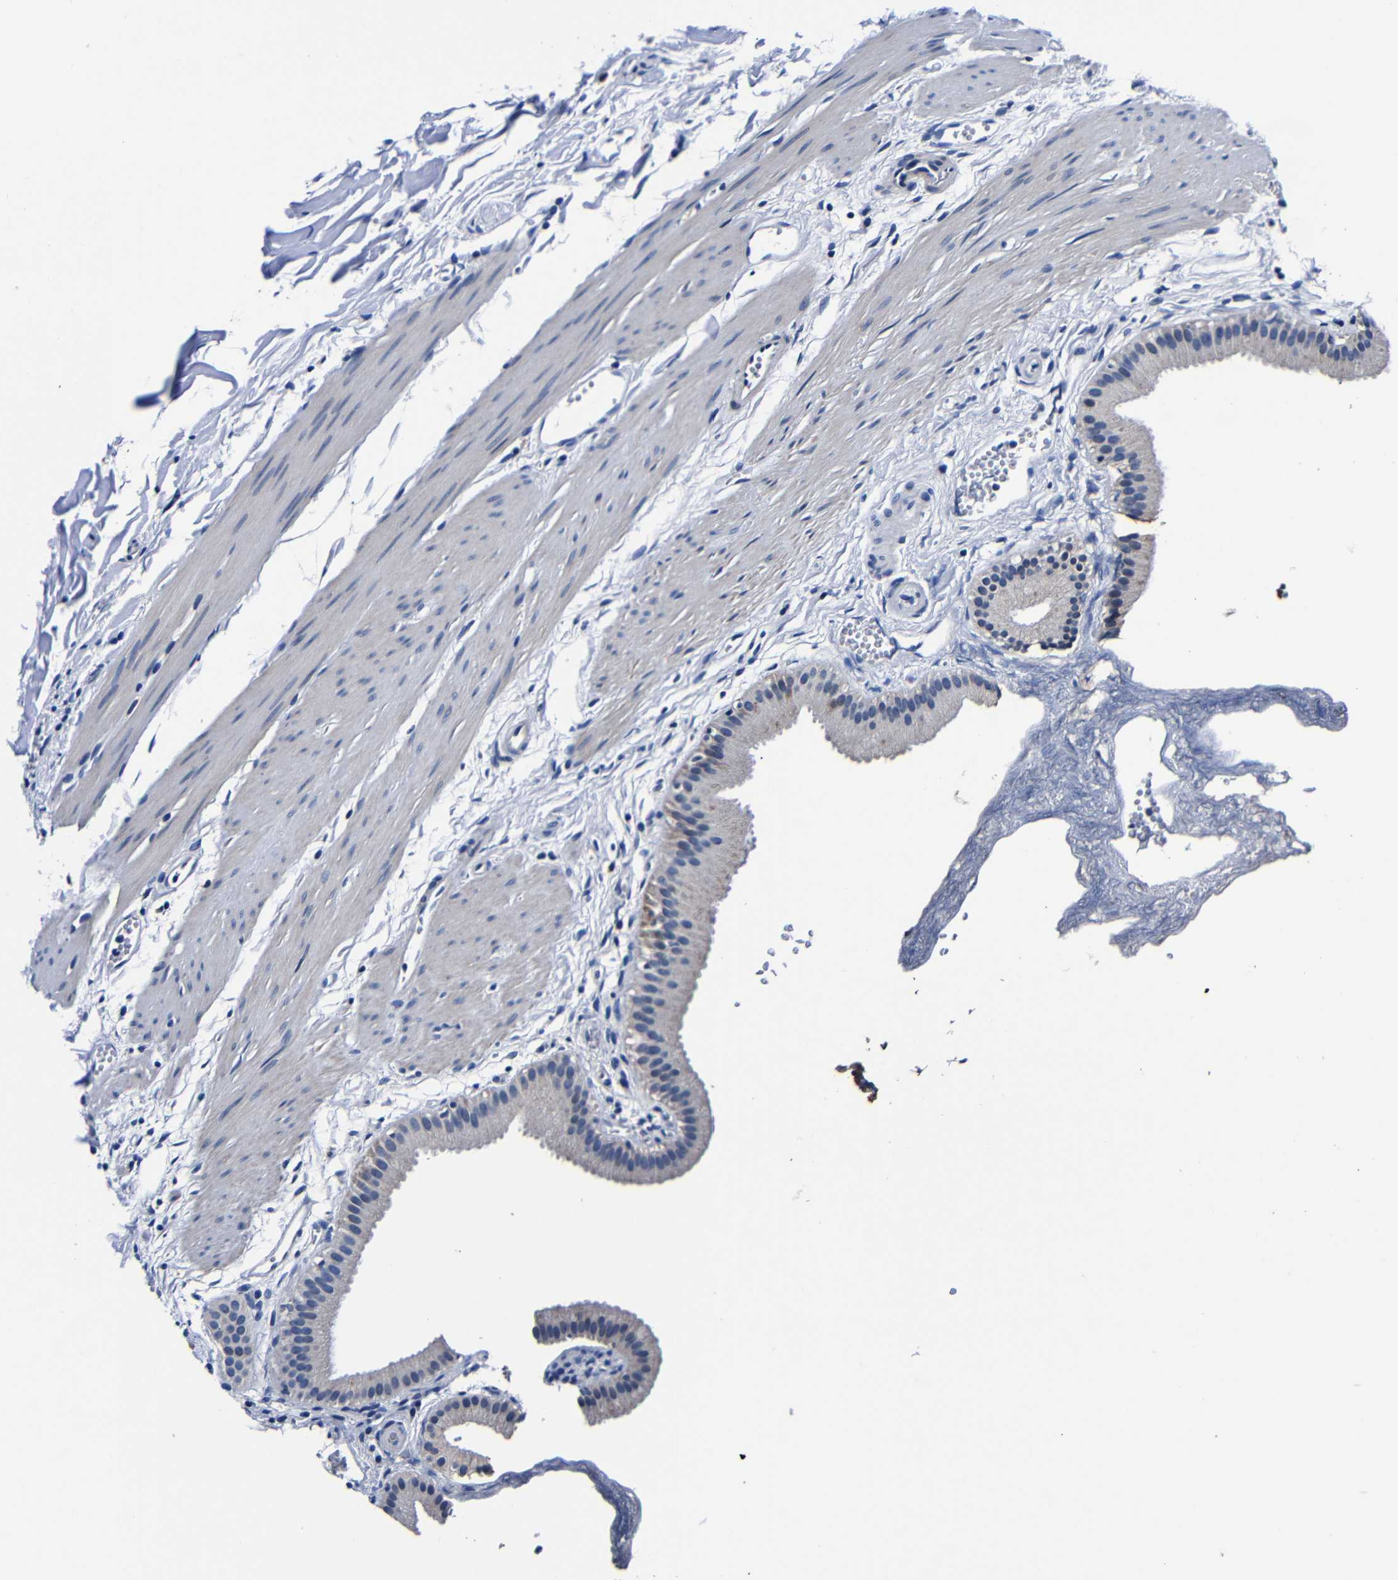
{"staining": {"intensity": "weak", "quantity": "25%-75%", "location": "cytoplasmic/membranous"}, "tissue": "gallbladder", "cell_type": "Glandular cells", "image_type": "normal", "snomed": [{"axis": "morphology", "description": "Normal tissue, NOS"}, {"axis": "topography", "description": "Gallbladder"}], "caption": "Approximately 25%-75% of glandular cells in benign gallbladder demonstrate weak cytoplasmic/membranous protein positivity as visualized by brown immunohistochemical staining.", "gene": "DEPP1", "patient": {"sex": "female", "age": 64}}